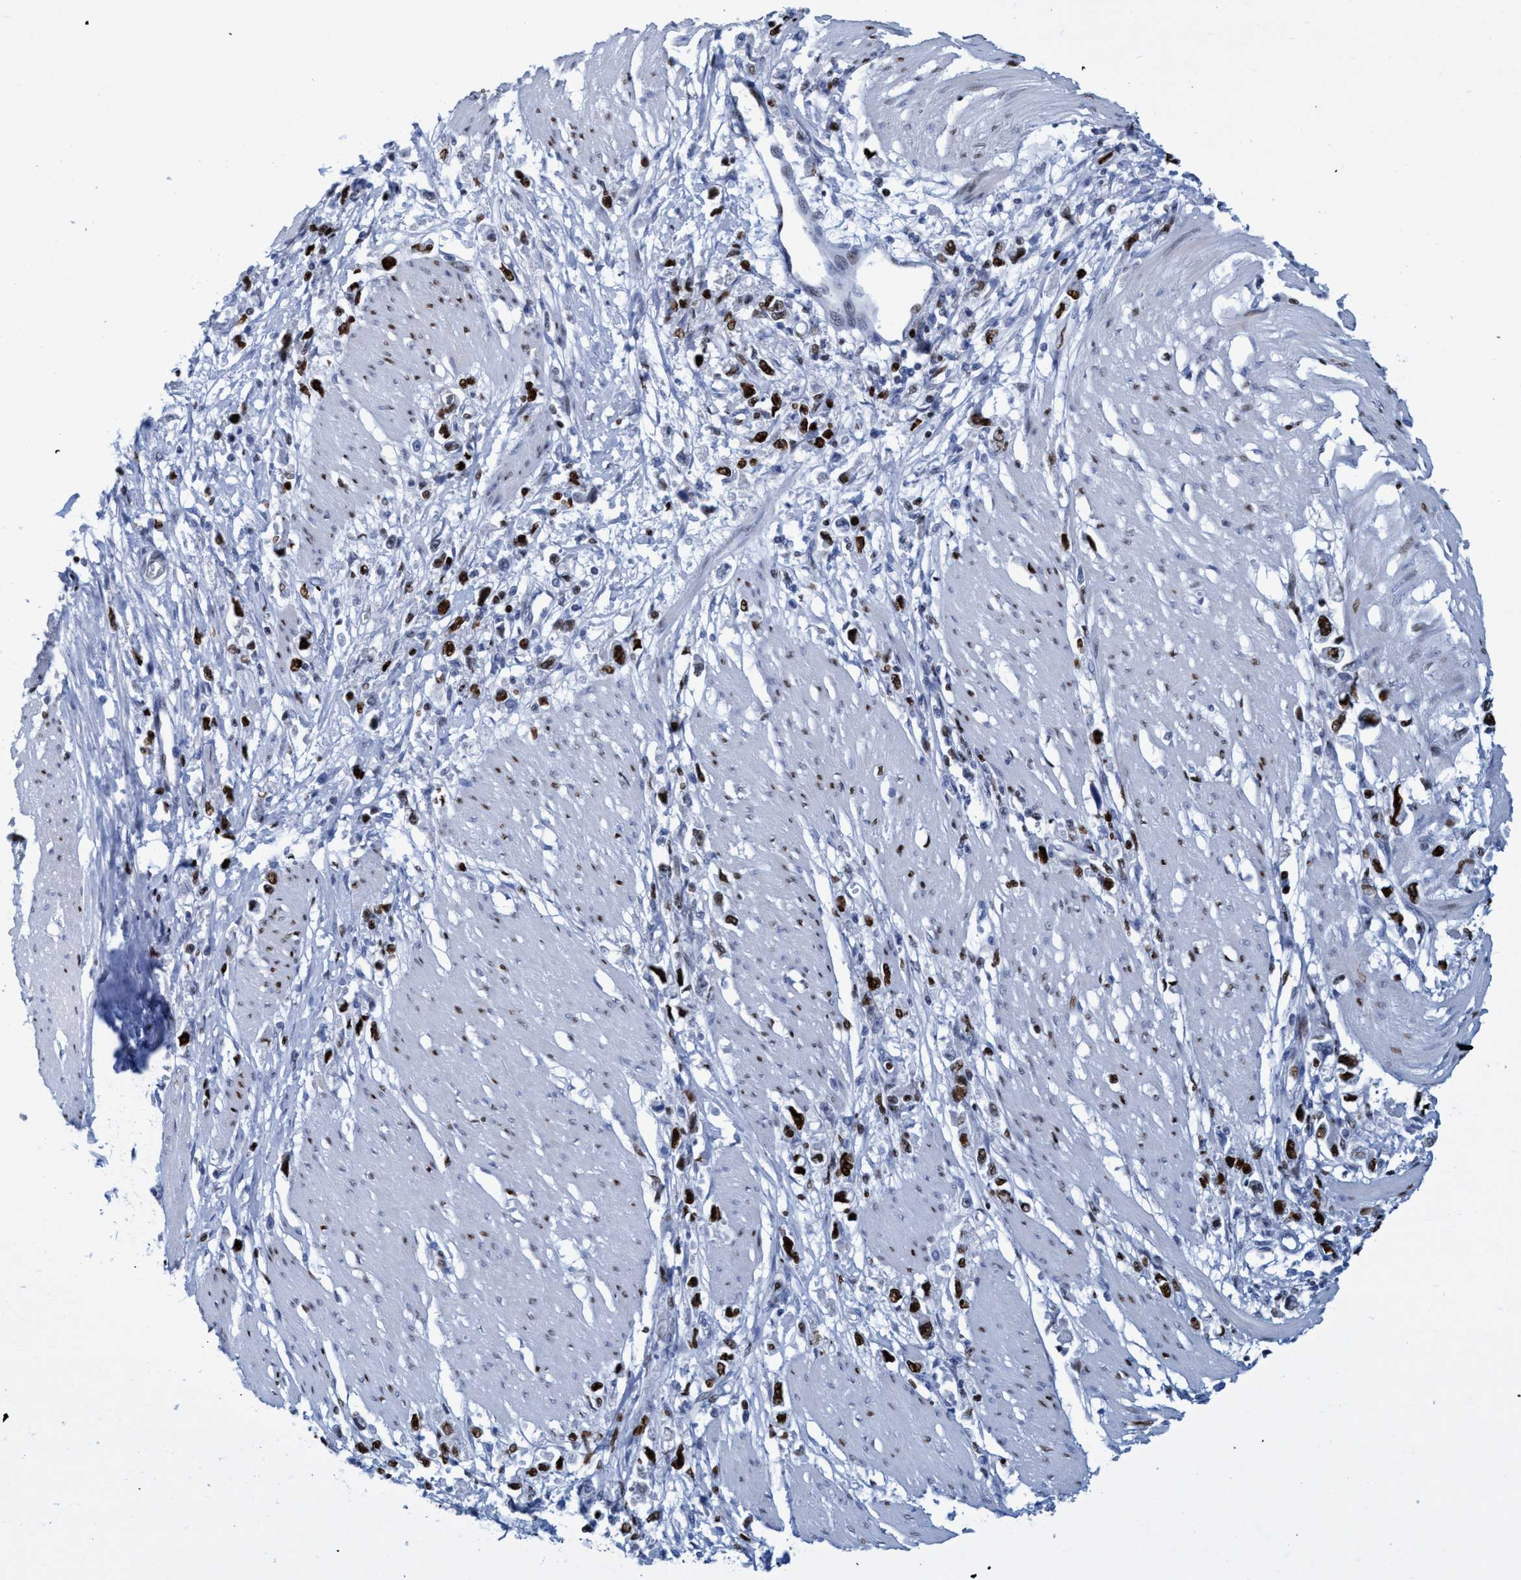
{"staining": {"intensity": "strong", "quantity": ">75%", "location": "nuclear"}, "tissue": "stomach cancer", "cell_type": "Tumor cells", "image_type": "cancer", "snomed": [{"axis": "morphology", "description": "Adenocarcinoma, NOS"}, {"axis": "topography", "description": "Stomach"}], "caption": "A brown stain highlights strong nuclear positivity of a protein in stomach cancer tumor cells.", "gene": "R3HCC1", "patient": {"sex": "female", "age": 59}}